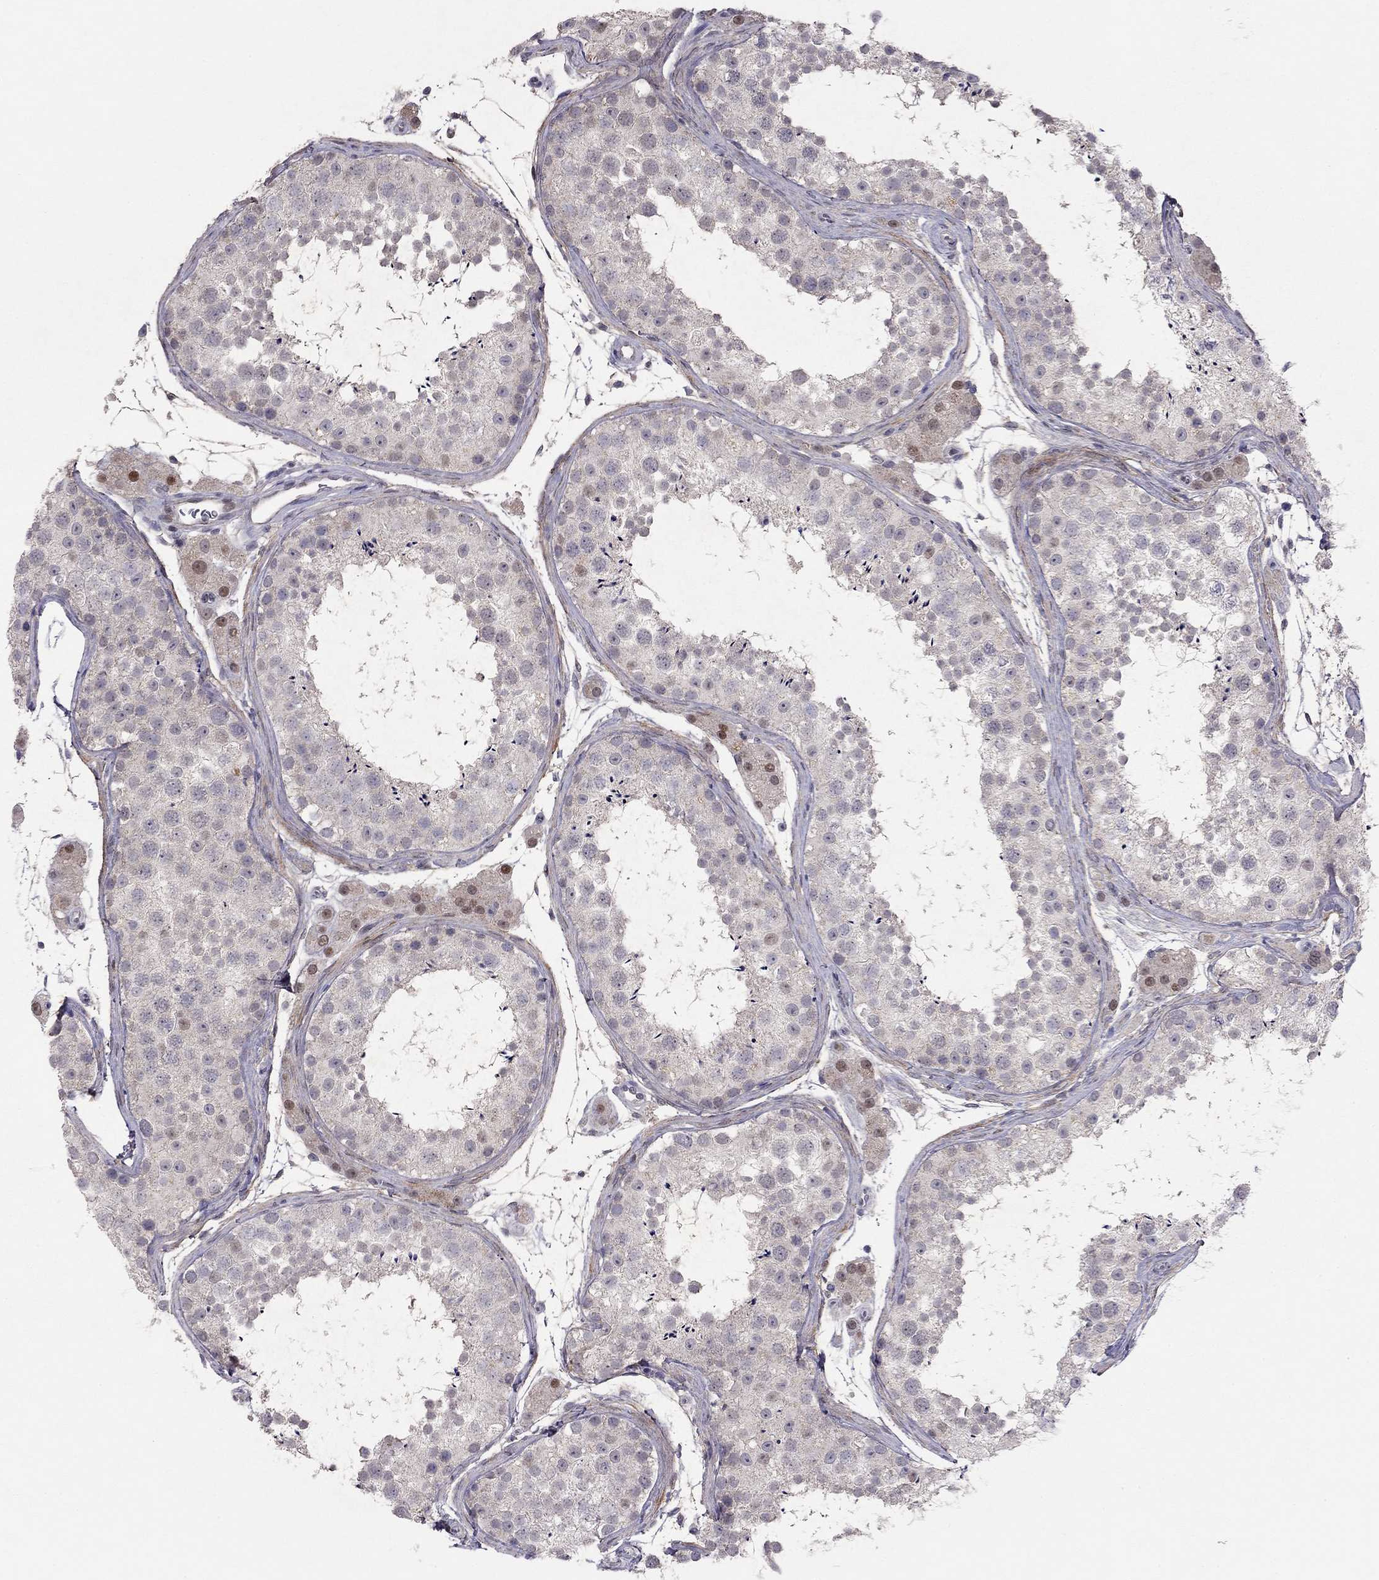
{"staining": {"intensity": "negative", "quantity": "none", "location": "none"}, "tissue": "testis", "cell_type": "Cells in seminiferous ducts", "image_type": "normal", "snomed": [{"axis": "morphology", "description": "Normal tissue, NOS"}, {"axis": "topography", "description": "Testis"}], "caption": "Histopathology image shows no significant protein positivity in cells in seminiferous ducts of benign testis.", "gene": "ESR2", "patient": {"sex": "male", "age": 41}}